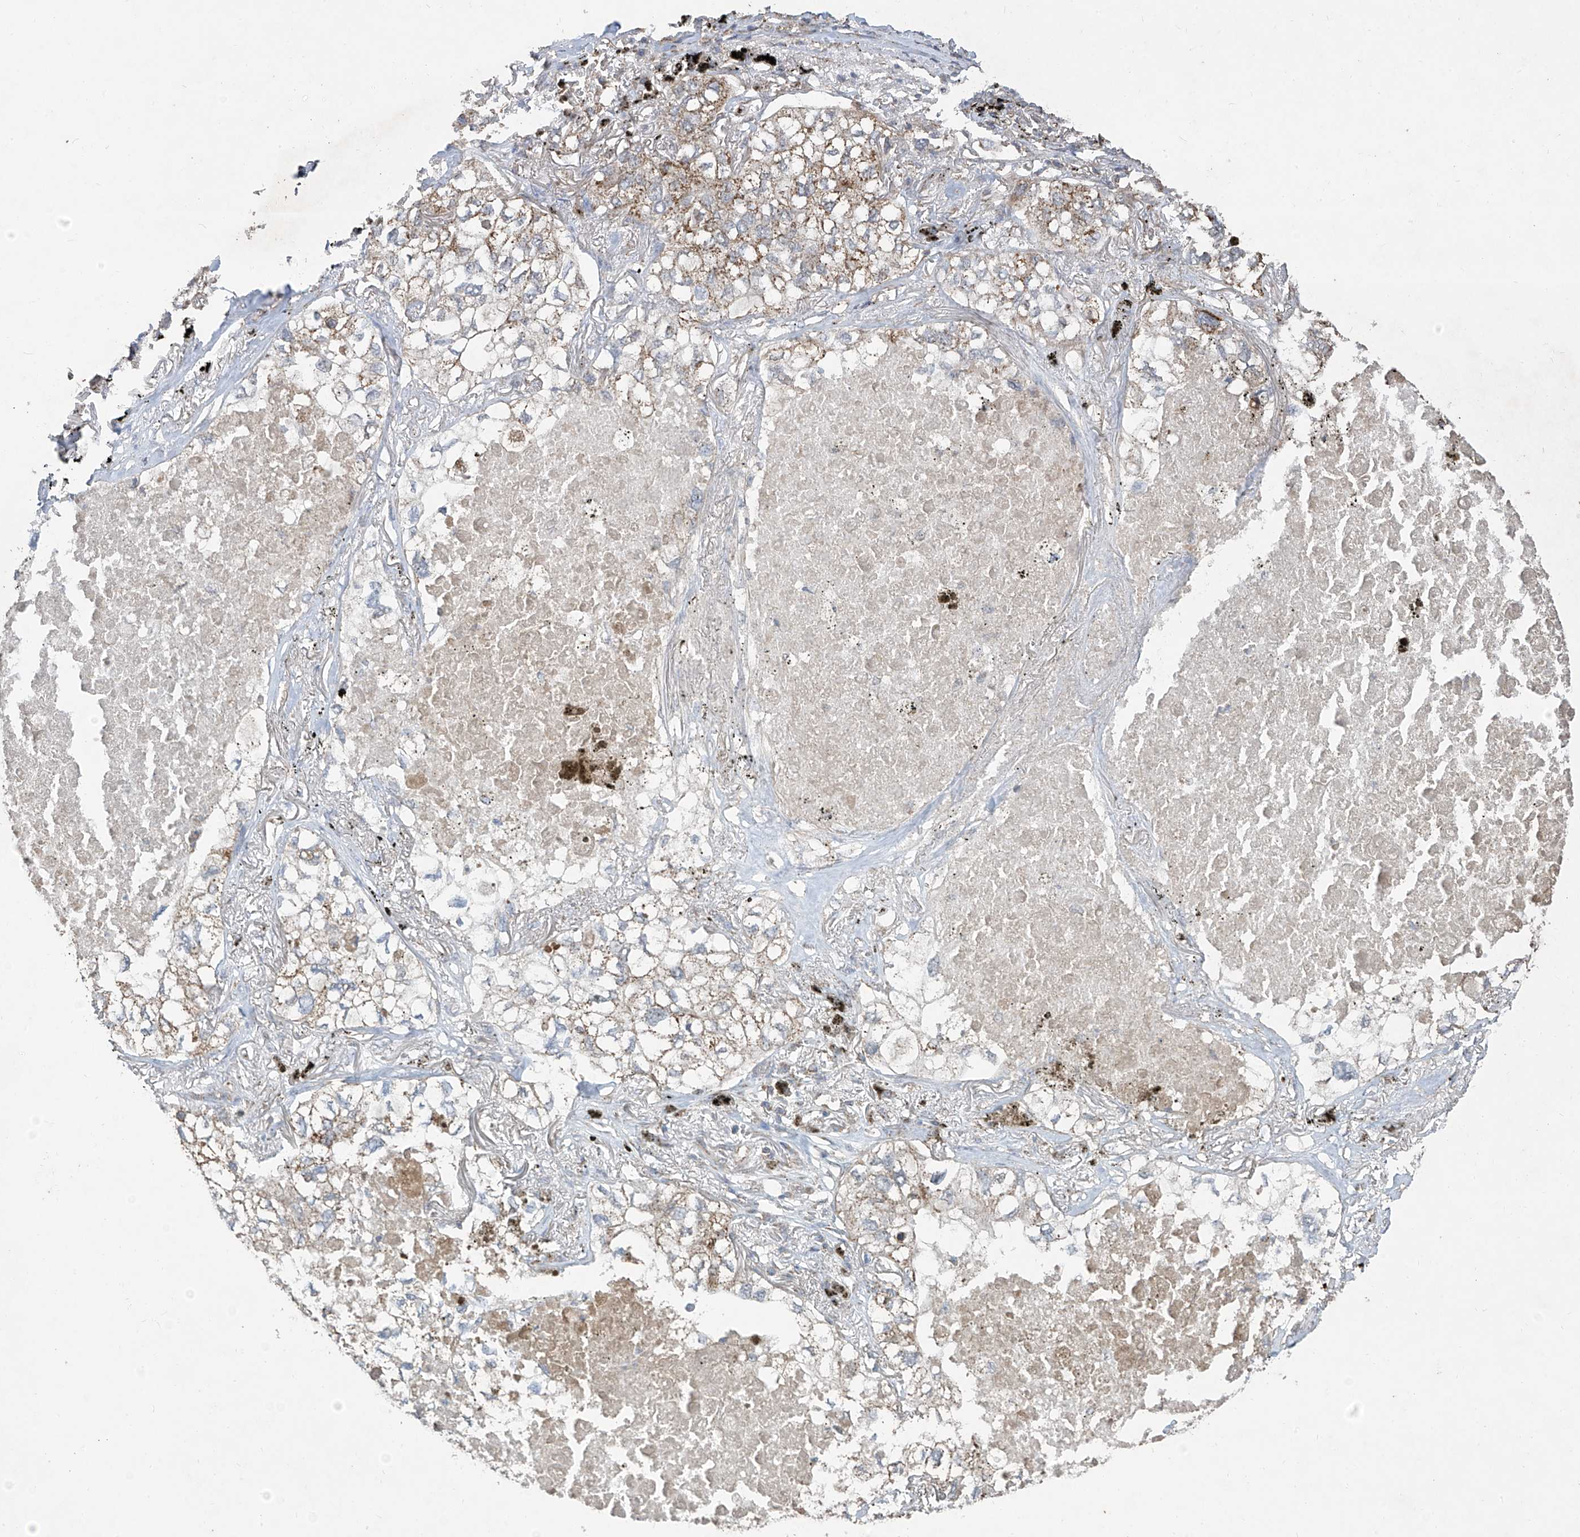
{"staining": {"intensity": "weak", "quantity": "25%-75%", "location": "cytoplasmic/membranous"}, "tissue": "lung cancer", "cell_type": "Tumor cells", "image_type": "cancer", "snomed": [{"axis": "morphology", "description": "Adenocarcinoma, NOS"}, {"axis": "topography", "description": "Lung"}], "caption": "A histopathology image of human lung cancer (adenocarcinoma) stained for a protein demonstrates weak cytoplasmic/membranous brown staining in tumor cells.", "gene": "UQCC1", "patient": {"sex": "male", "age": 65}}